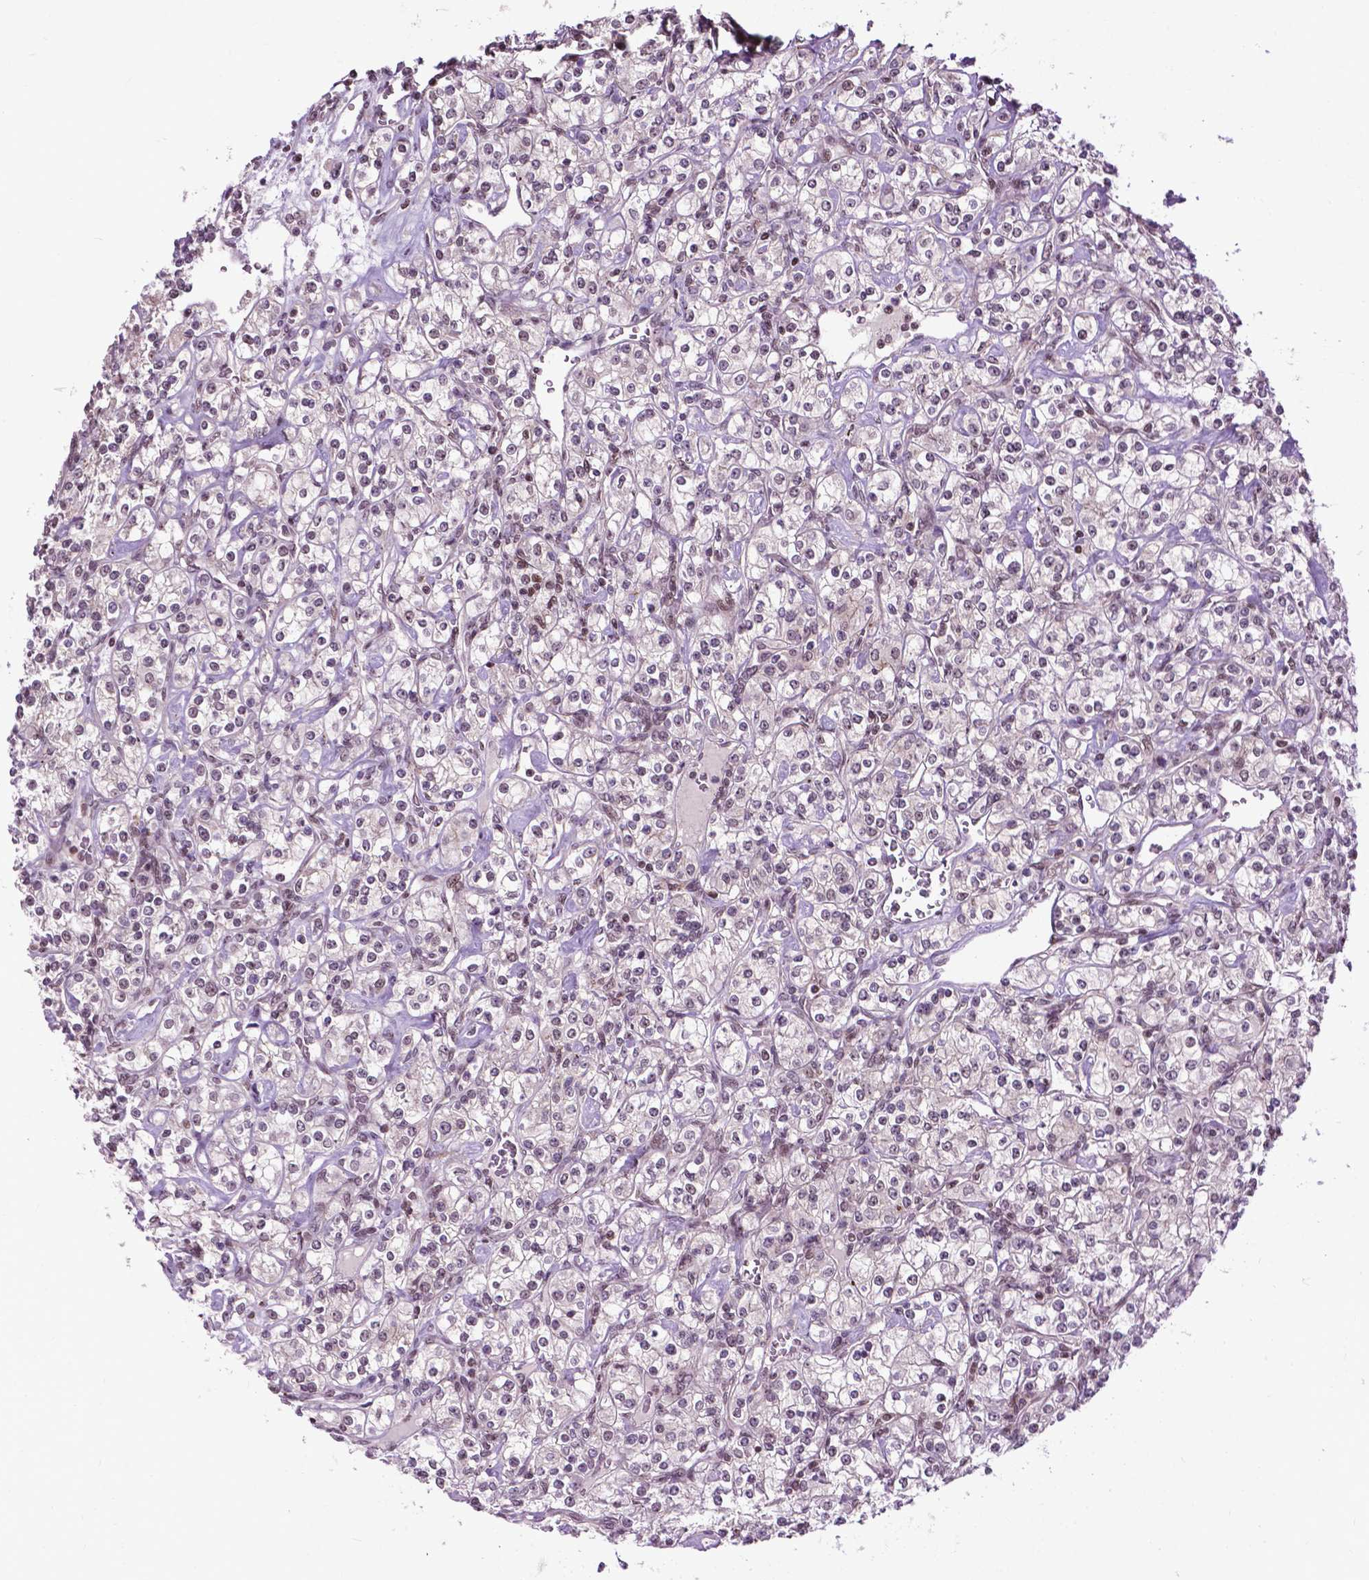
{"staining": {"intensity": "weak", "quantity": "<25%", "location": "nuclear"}, "tissue": "renal cancer", "cell_type": "Tumor cells", "image_type": "cancer", "snomed": [{"axis": "morphology", "description": "Adenocarcinoma, NOS"}, {"axis": "topography", "description": "Kidney"}], "caption": "High power microscopy micrograph of an IHC image of renal adenocarcinoma, revealing no significant expression in tumor cells.", "gene": "EAF1", "patient": {"sex": "male", "age": 77}}